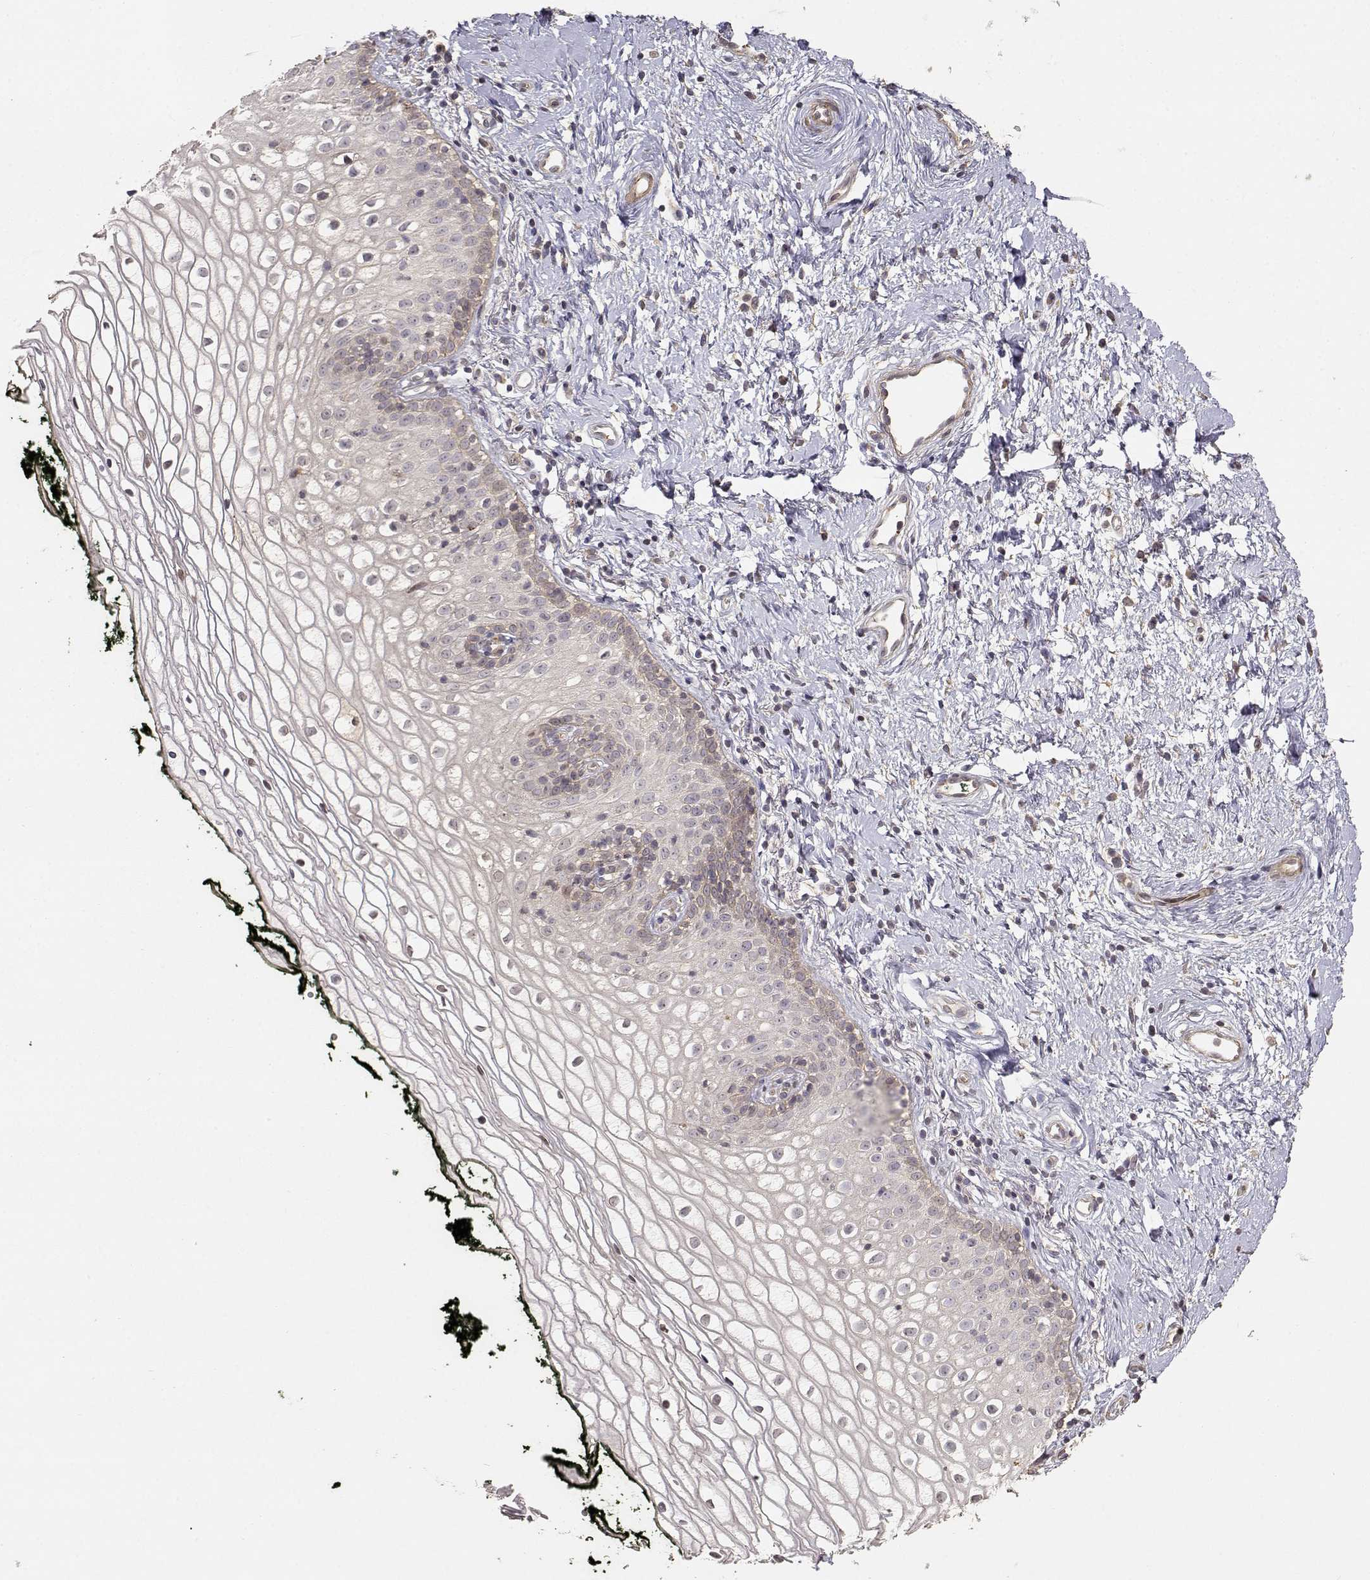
{"staining": {"intensity": "weak", "quantity": "<25%", "location": "cytoplasmic/membranous"}, "tissue": "vagina", "cell_type": "Squamous epithelial cells", "image_type": "normal", "snomed": [{"axis": "morphology", "description": "Normal tissue, NOS"}, {"axis": "topography", "description": "Vagina"}], "caption": "Protein analysis of unremarkable vagina displays no significant positivity in squamous epithelial cells.", "gene": "PICK1", "patient": {"sex": "female", "age": 47}}